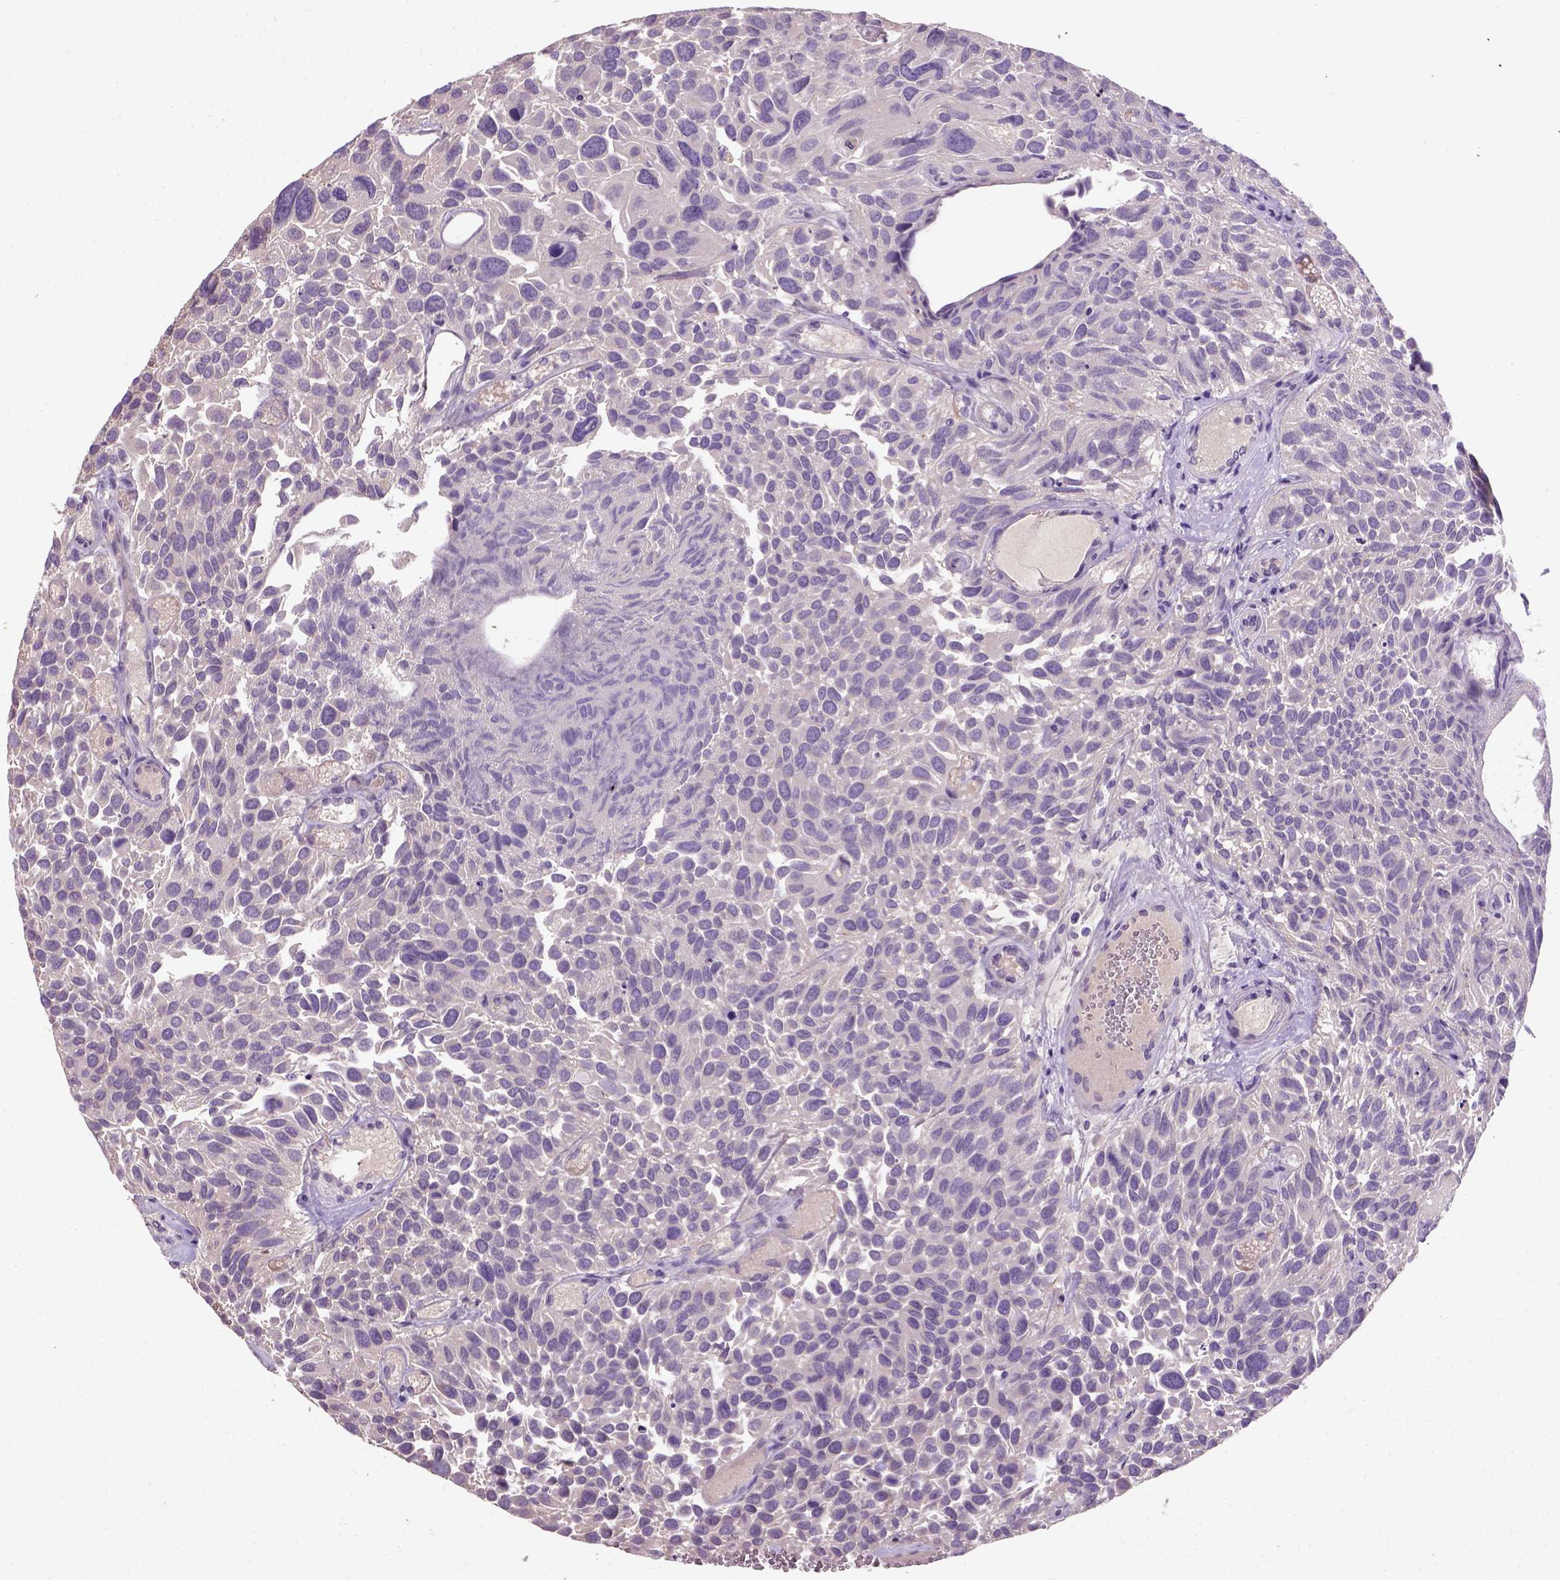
{"staining": {"intensity": "negative", "quantity": "none", "location": "none"}, "tissue": "urothelial cancer", "cell_type": "Tumor cells", "image_type": "cancer", "snomed": [{"axis": "morphology", "description": "Urothelial carcinoma, Low grade"}, {"axis": "topography", "description": "Urinary bladder"}], "caption": "Human urothelial carcinoma (low-grade) stained for a protein using IHC exhibits no expression in tumor cells.", "gene": "KBTBD8", "patient": {"sex": "female", "age": 69}}